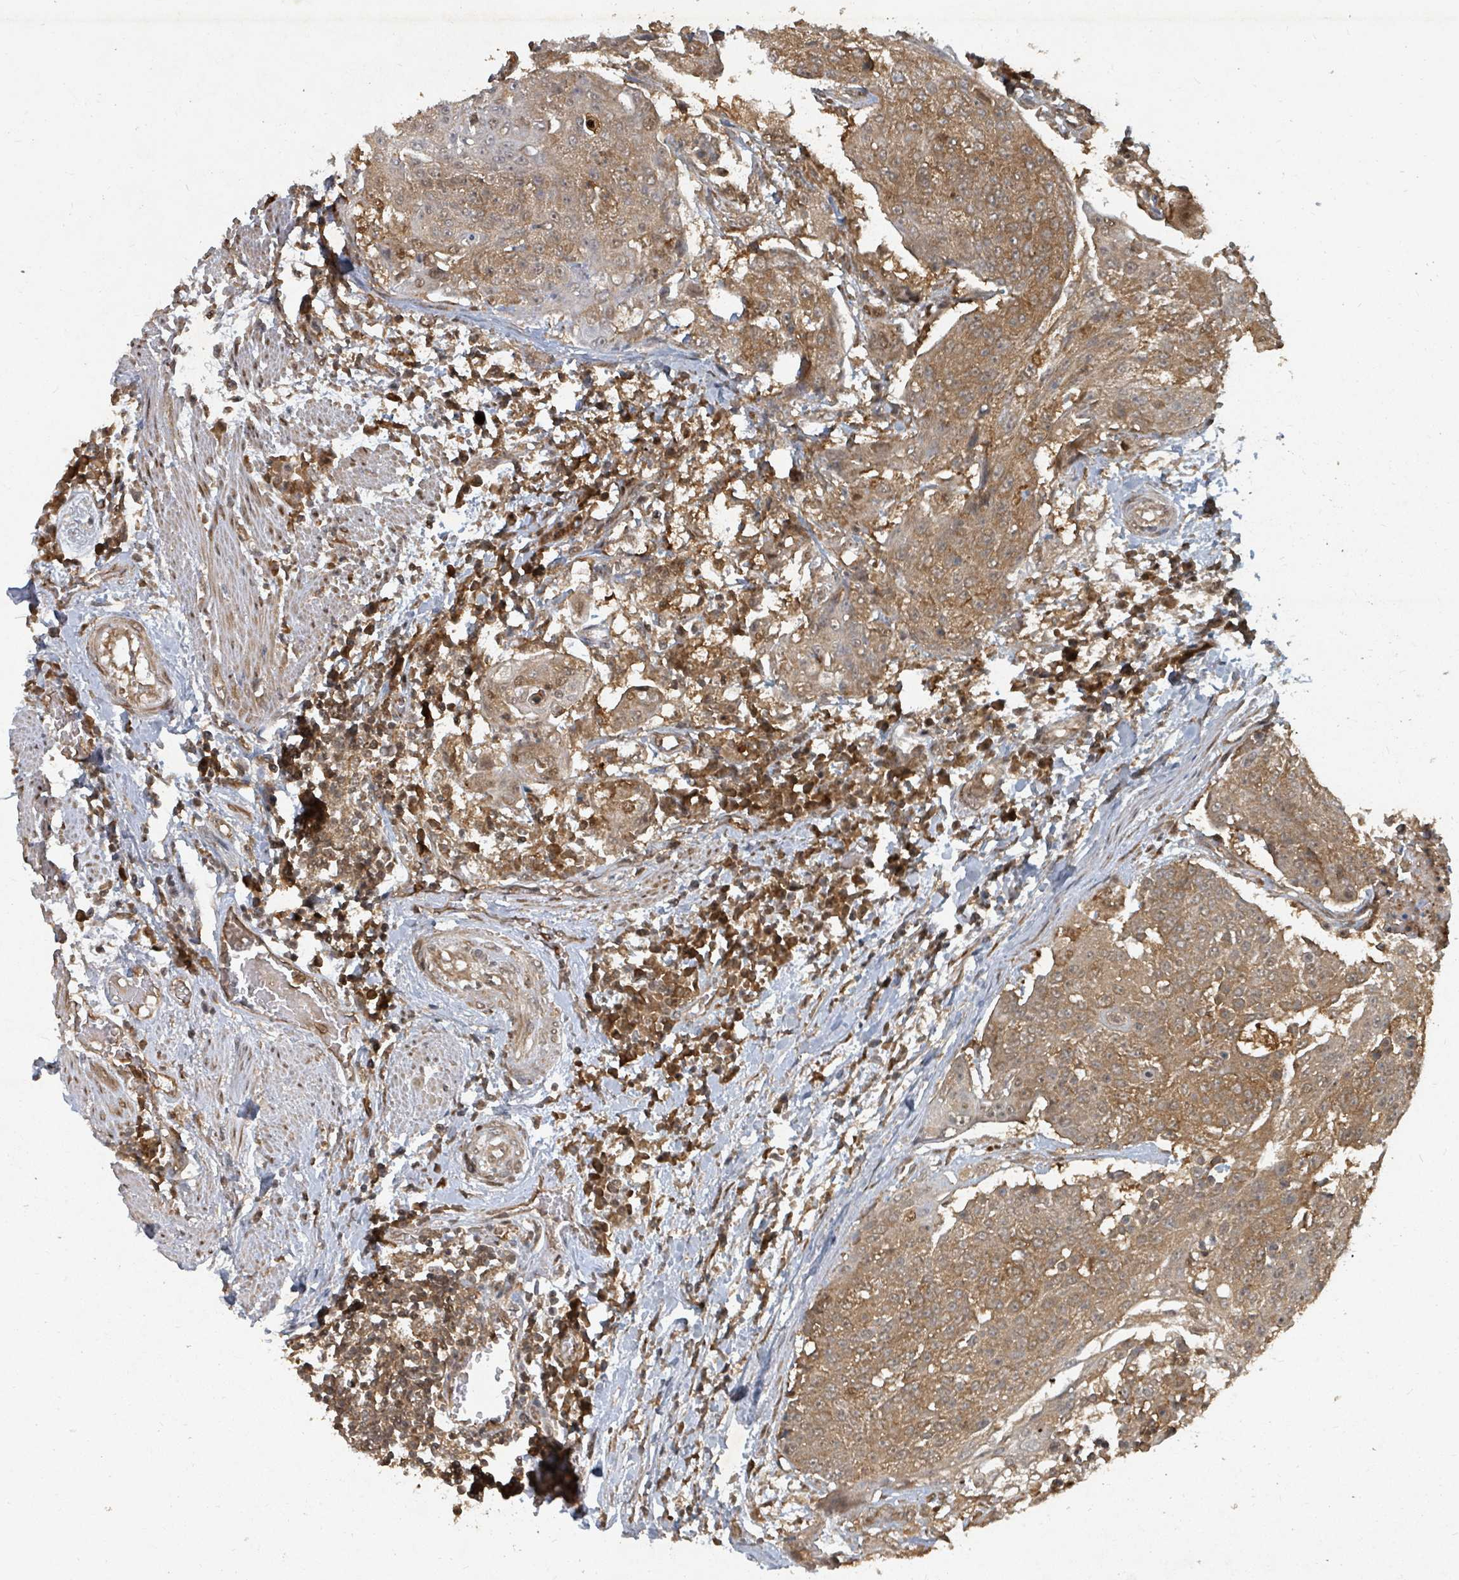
{"staining": {"intensity": "moderate", "quantity": ">75%", "location": "cytoplasmic/membranous"}, "tissue": "urothelial cancer", "cell_type": "Tumor cells", "image_type": "cancer", "snomed": [{"axis": "morphology", "description": "Urothelial carcinoma, High grade"}, {"axis": "topography", "description": "Urinary bladder"}], "caption": "Tumor cells demonstrate medium levels of moderate cytoplasmic/membranous staining in approximately >75% of cells in human urothelial cancer.", "gene": "KDM4E", "patient": {"sex": "female", "age": 63}}